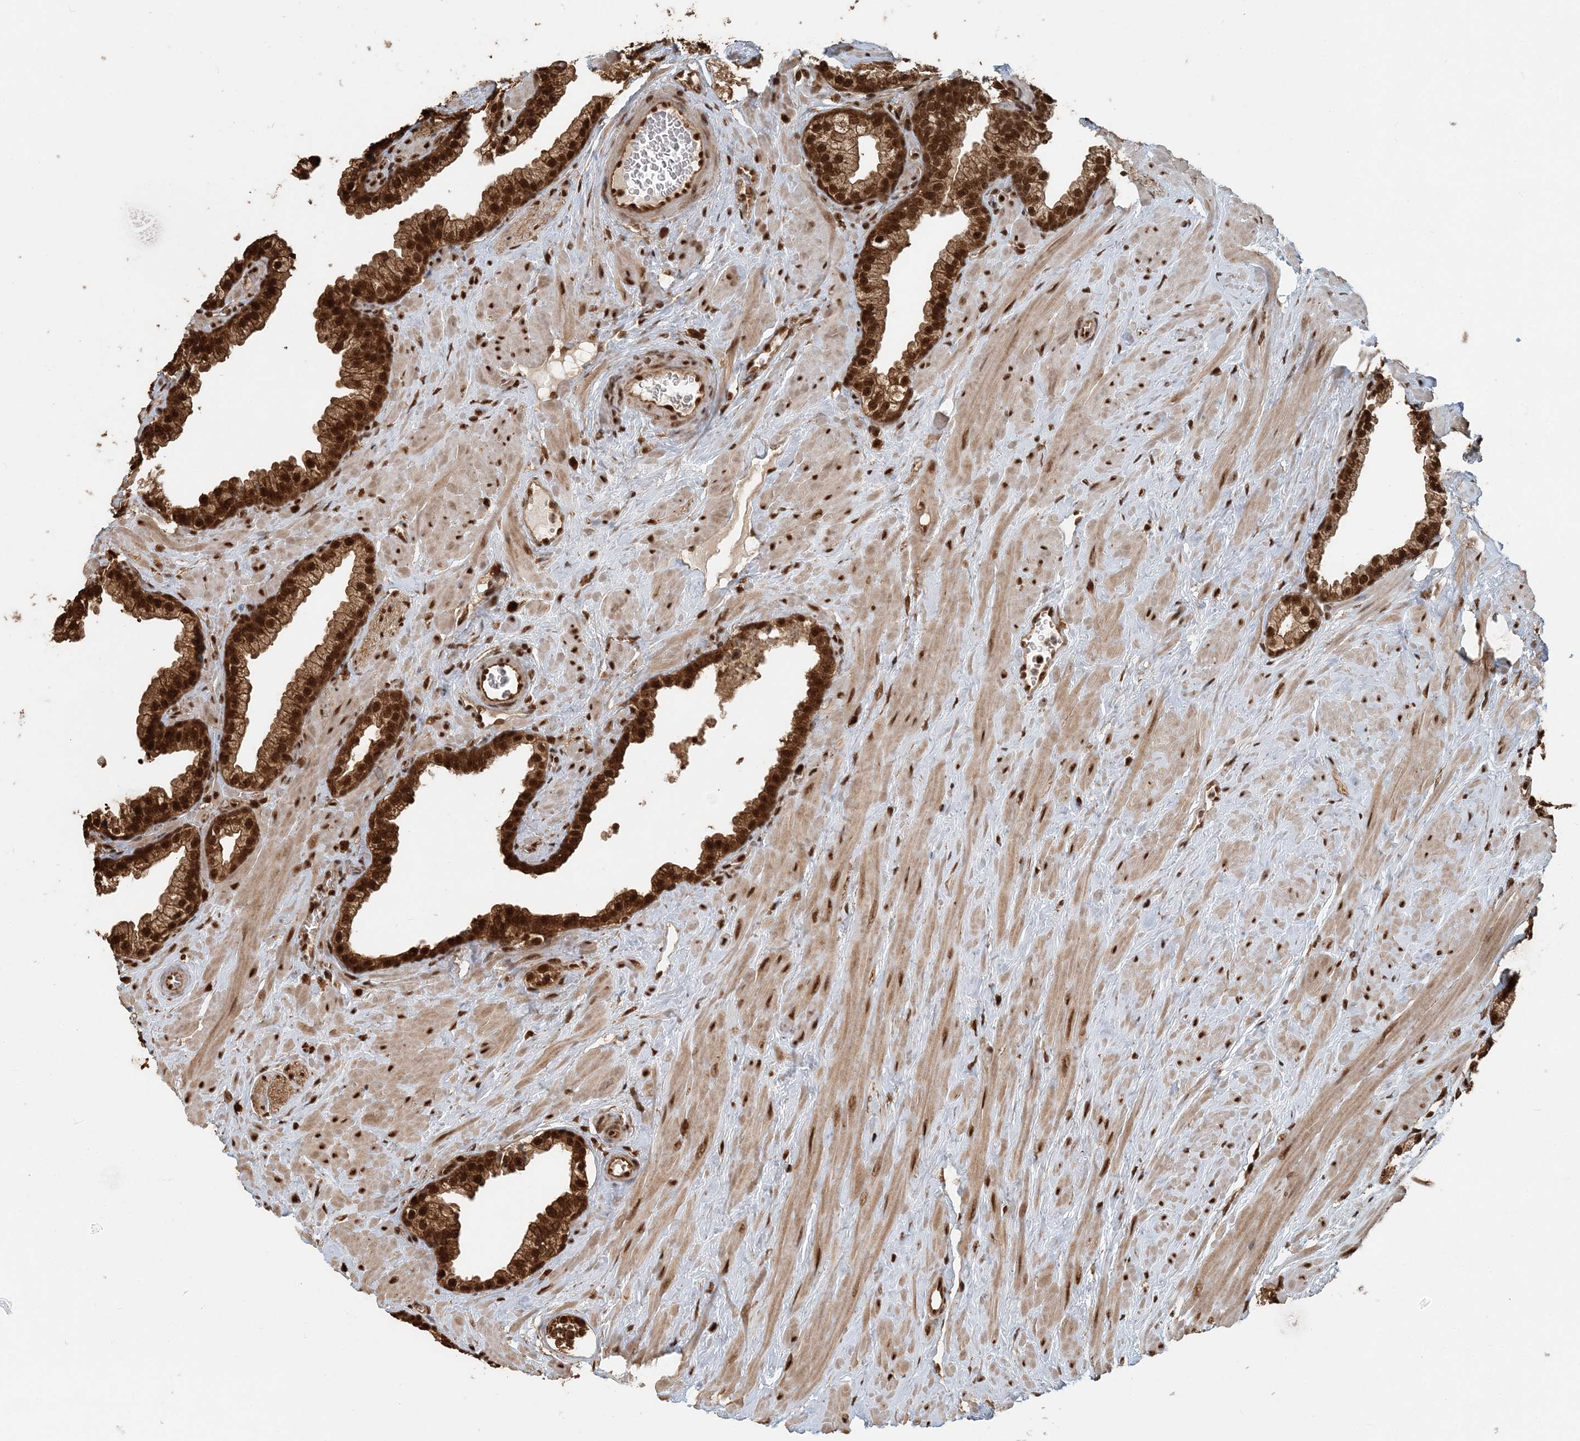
{"staining": {"intensity": "strong", "quantity": ">75%", "location": "cytoplasmic/membranous,nuclear"}, "tissue": "prostate", "cell_type": "Glandular cells", "image_type": "normal", "snomed": [{"axis": "morphology", "description": "Normal tissue, NOS"}, {"axis": "morphology", "description": "Urothelial carcinoma, Low grade"}, {"axis": "topography", "description": "Urinary bladder"}, {"axis": "topography", "description": "Prostate"}], "caption": "This is a micrograph of immunohistochemistry (IHC) staining of unremarkable prostate, which shows strong staining in the cytoplasmic/membranous,nuclear of glandular cells.", "gene": "ARHGAP35", "patient": {"sex": "male", "age": 60}}